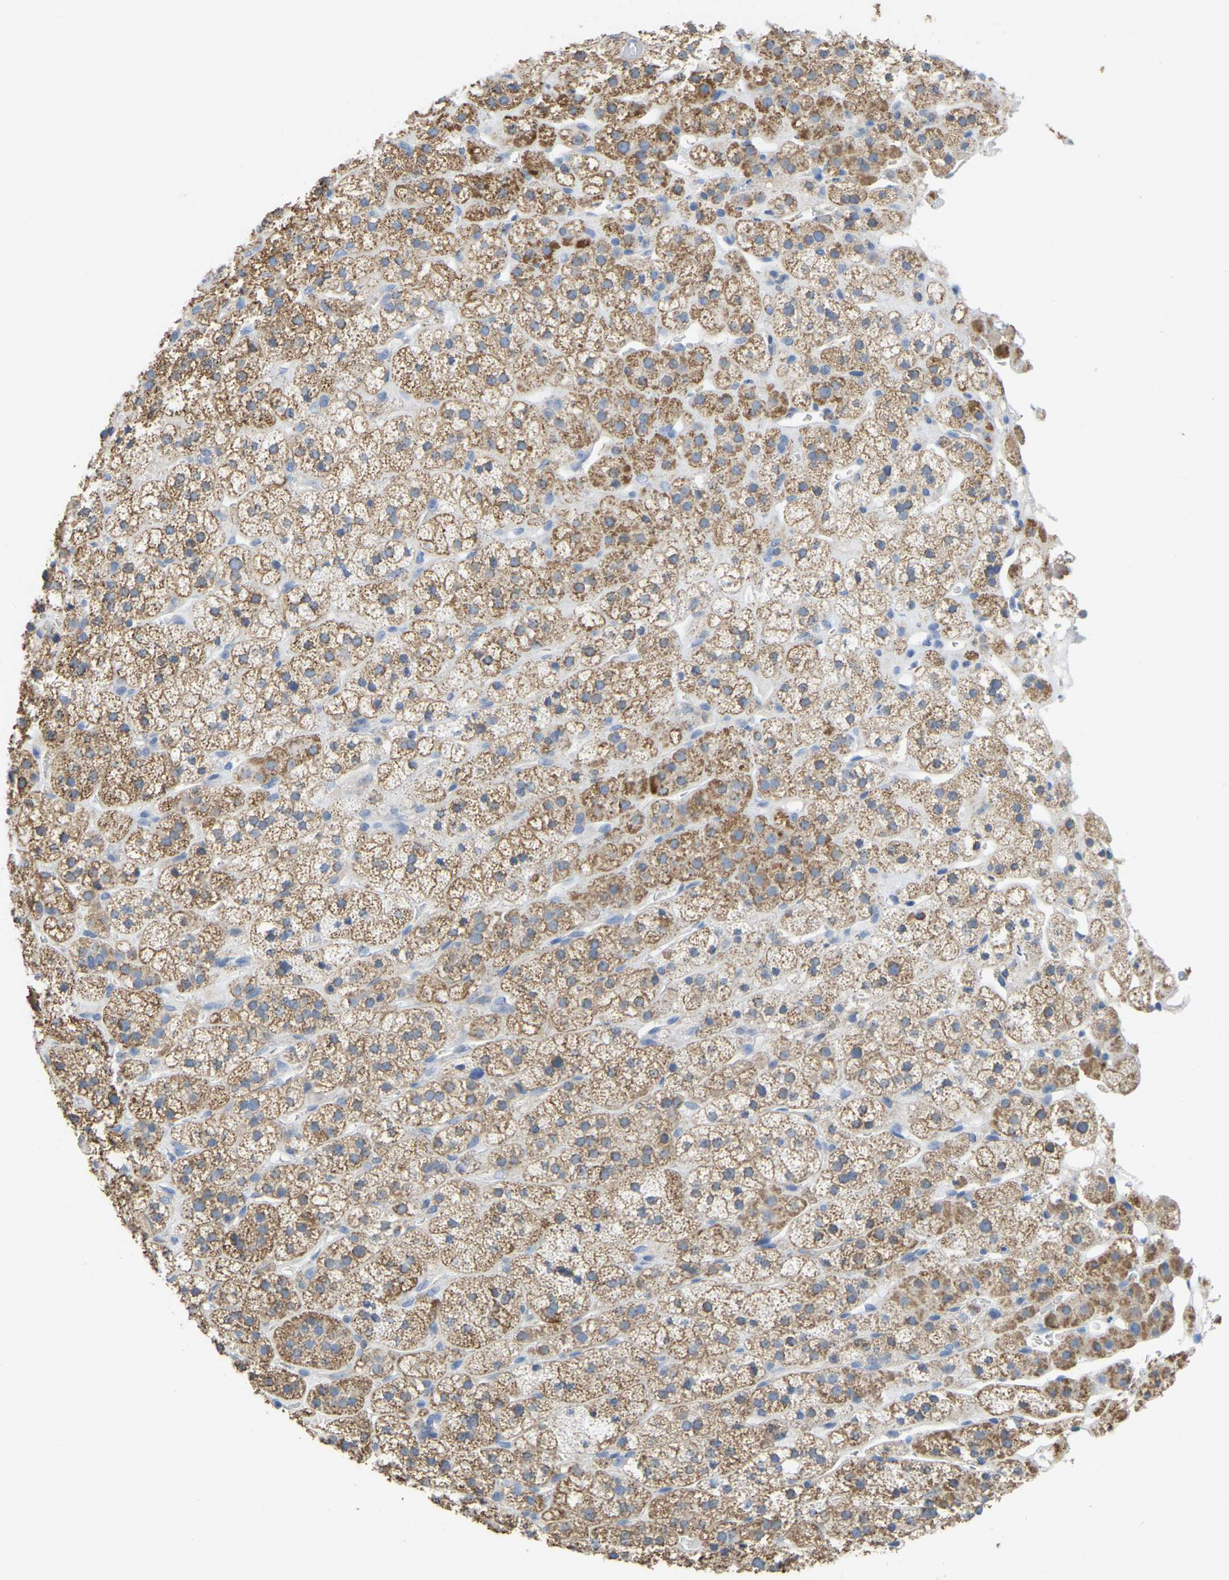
{"staining": {"intensity": "moderate", "quantity": ">75%", "location": "cytoplasmic/membranous"}, "tissue": "adrenal gland", "cell_type": "Glandular cells", "image_type": "normal", "snomed": [{"axis": "morphology", "description": "Normal tissue, NOS"}, {"axis": "topography", "description": "Adrenal gland"}], "caption": "High-magnification brightfield microscopy of benign adrenal gland stained with DAB (3,3'-diaminobenzidine) (brown) and counterstained with hematoxylin (blue). glandular cells exhibit moderate cytoplasmic/membranous staining is present in approximately>75% of cells.", "gene": "SERPINB5", "patient": {"sex": "male", "age": 56}}